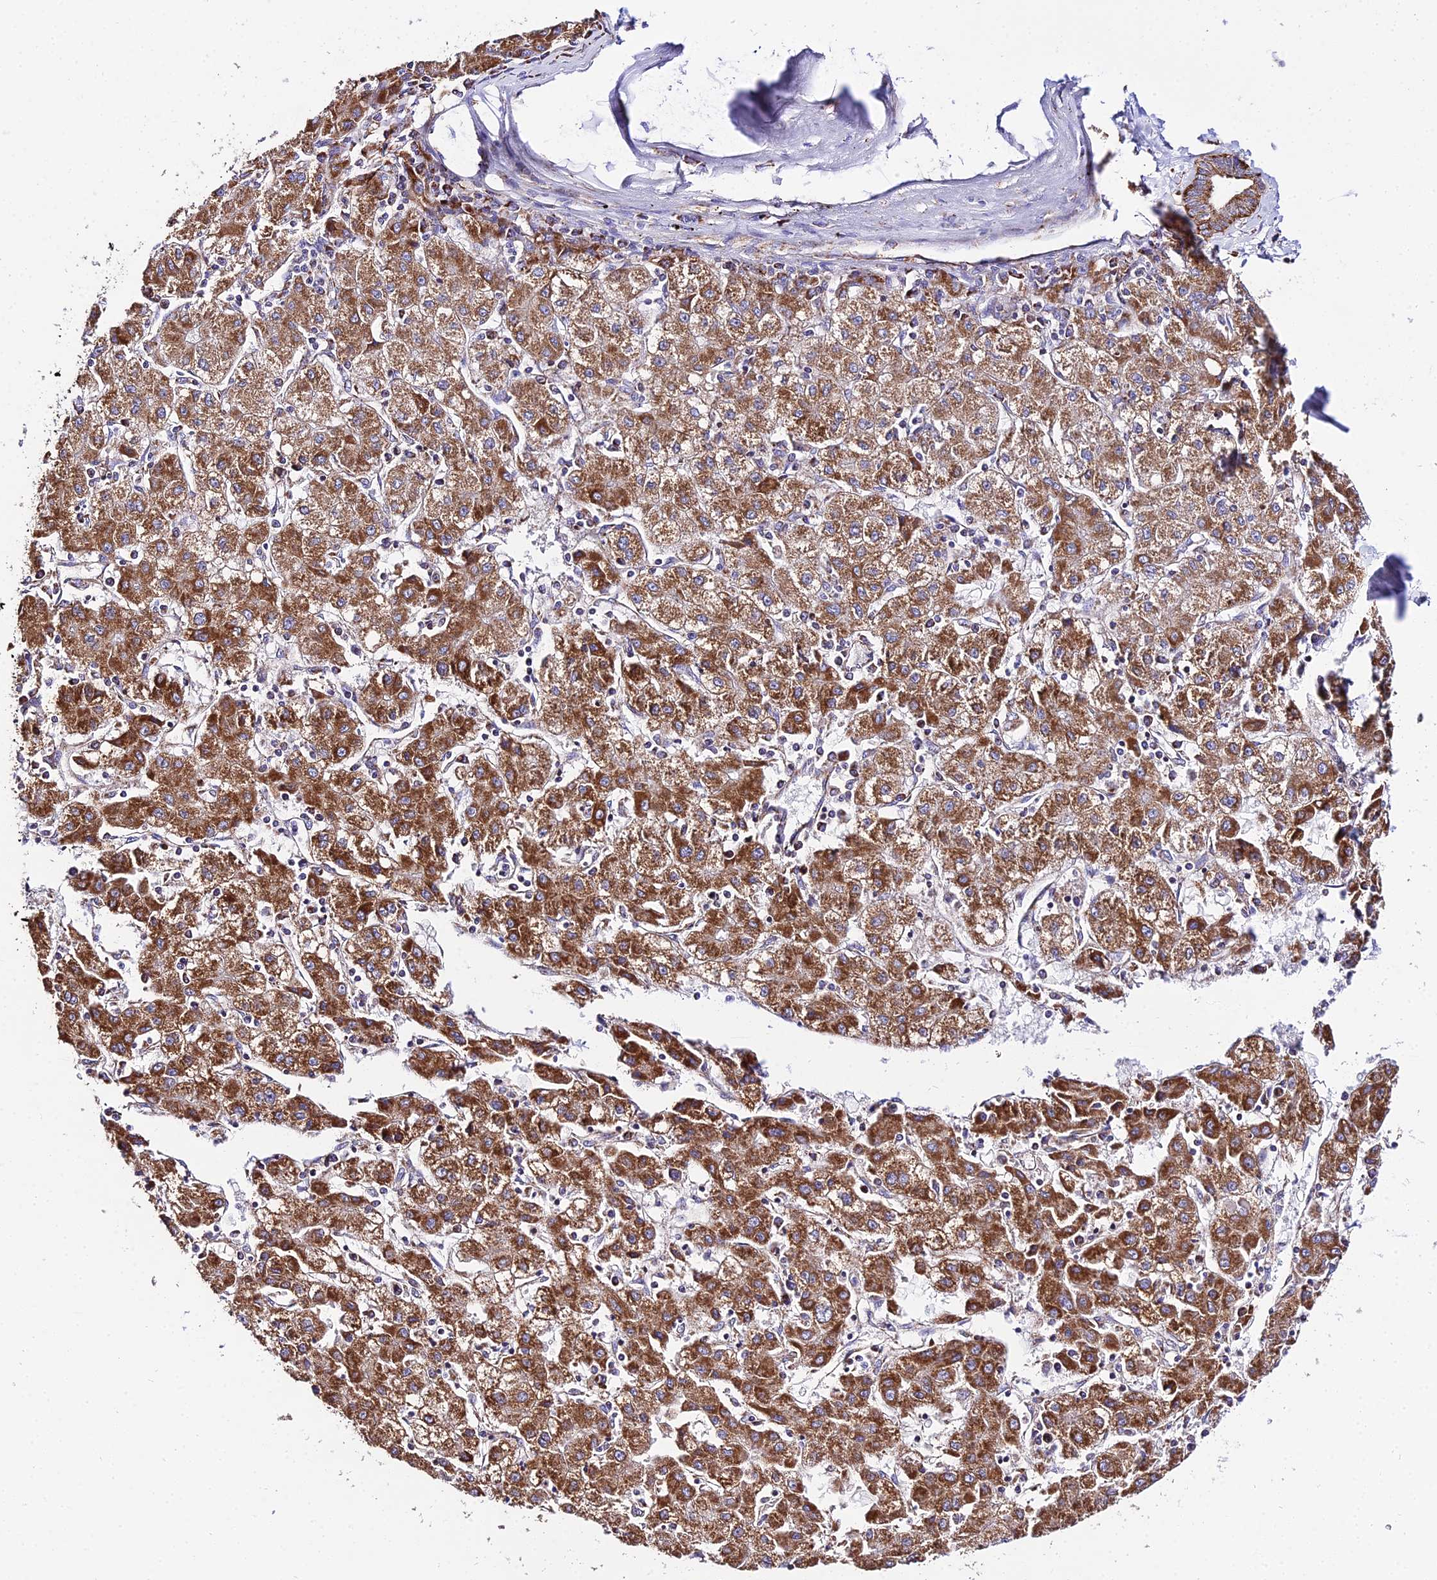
{"staining": {"intensity": "moderate", "quantity": ">75%", "location": "cytoplasmic/membranous"}, "tissue": "liver cancer", "cell_type": "Tumor cells", "image_type": "cancer", "snomed": [{"axis": "morphology", "description": "Carcinoma, Hepatocellular, NOS"}, {"axis": "topography", "description": "Liver"}], "caption": "Brown immunohistochemical staining in human liver hepatocellular carcinoma displays moderate cytoplasmic/membranous staining in approximately >75% of tumor cells.", "gene": "OCIAD1", "patient": {"sex": "male", "age": 72}}